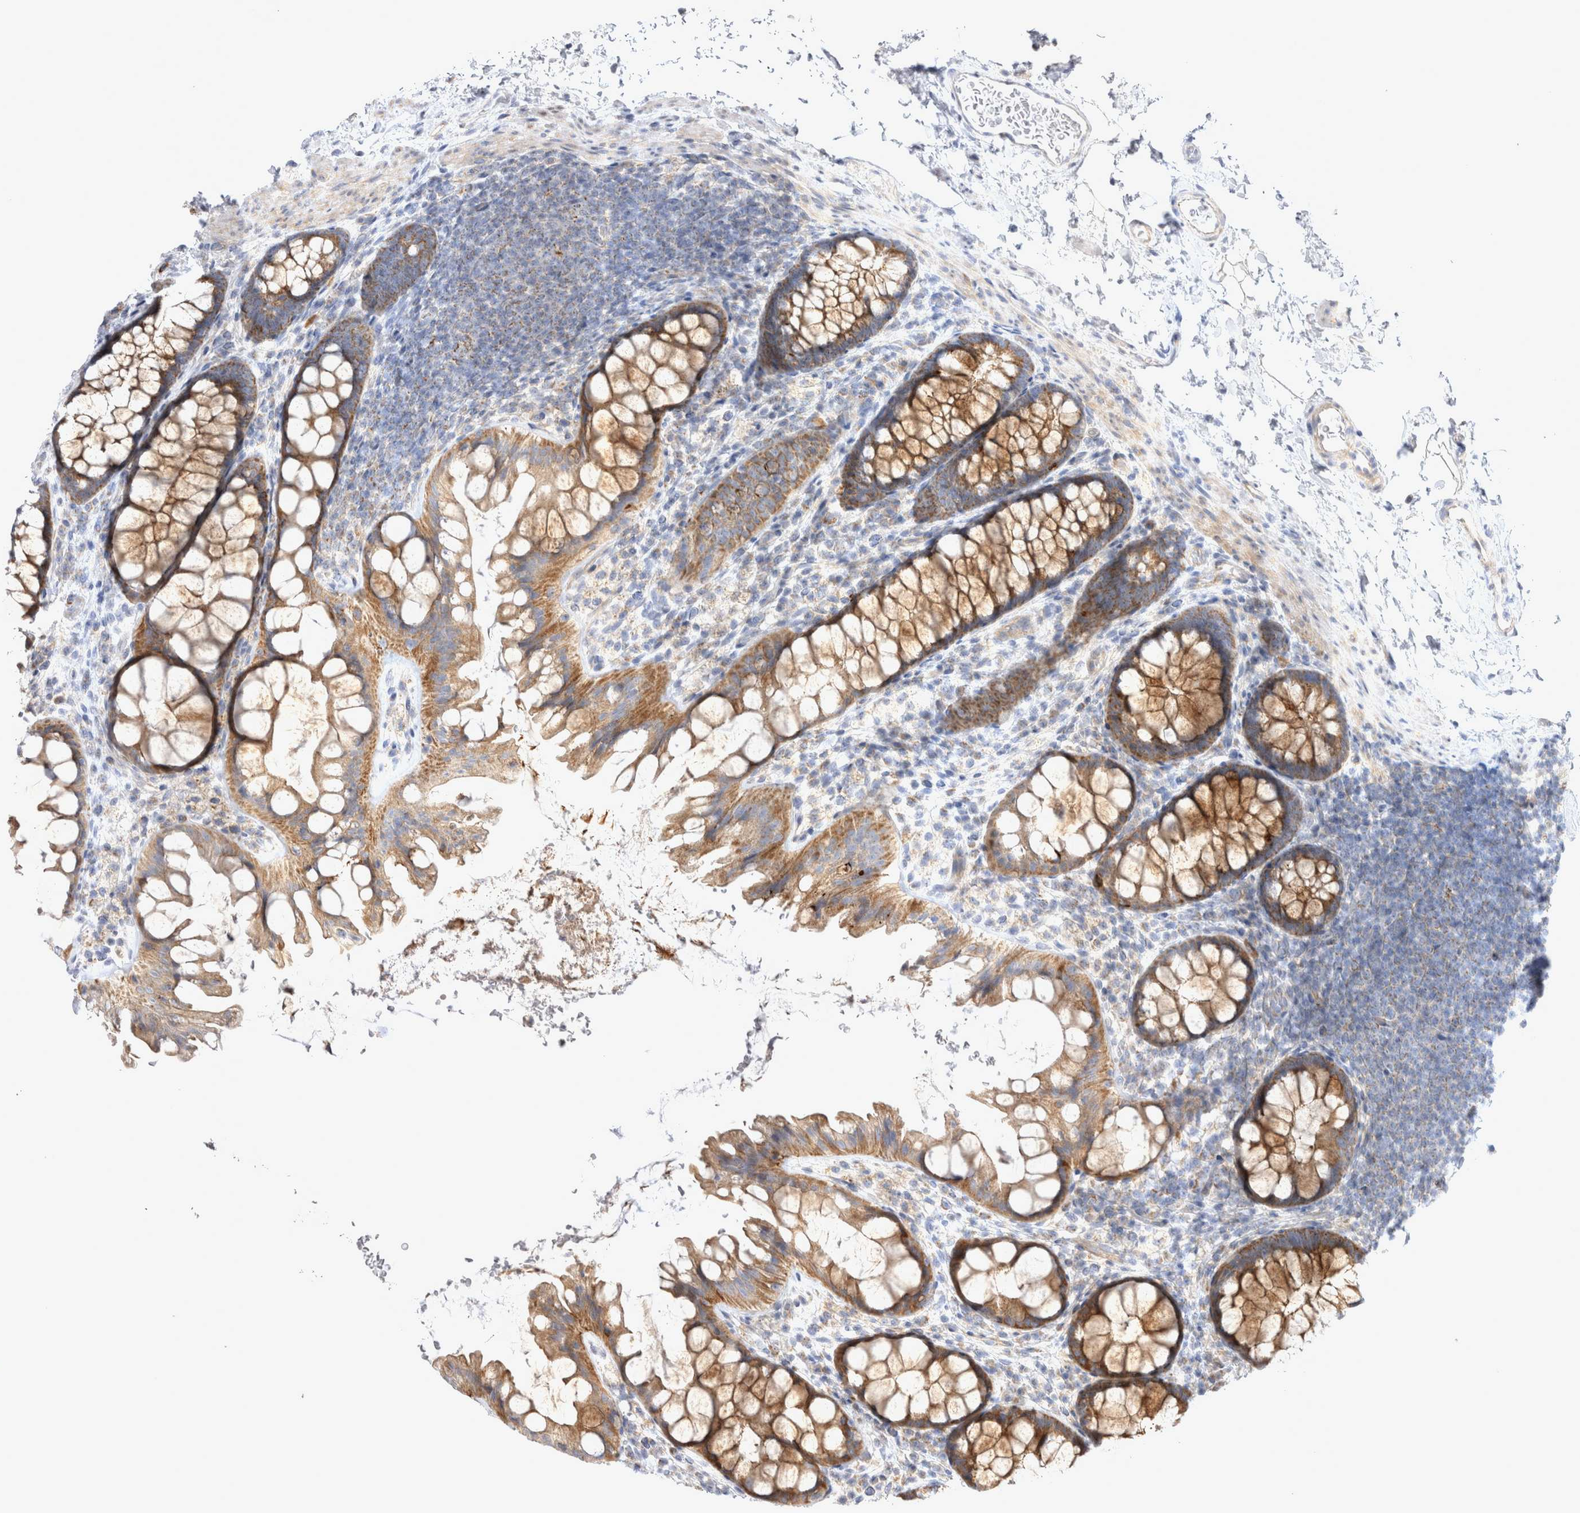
{"staining": {"intensity": "weak", "quantity": ">75%", "location": "cytoplasmic/membranous"}, "tissue": "colon", "cell_type": "Endothelial cells", "image_type": "normal", "snomed": [{"axis": "morphology", "description": "Normal tissue, NOS"}, {"axis": "topography", "description": "Colon"}], "caption": "This micrograph exhibits benign colon stained with IHC to label a protein in brown. The cytoplasmic/membranous of endothelial cells show weak positivity for the protein. Nuclei are counter-stained blue.", "gene": "TSPOAP1", "patient": {"sex": "female", "age": 62}}